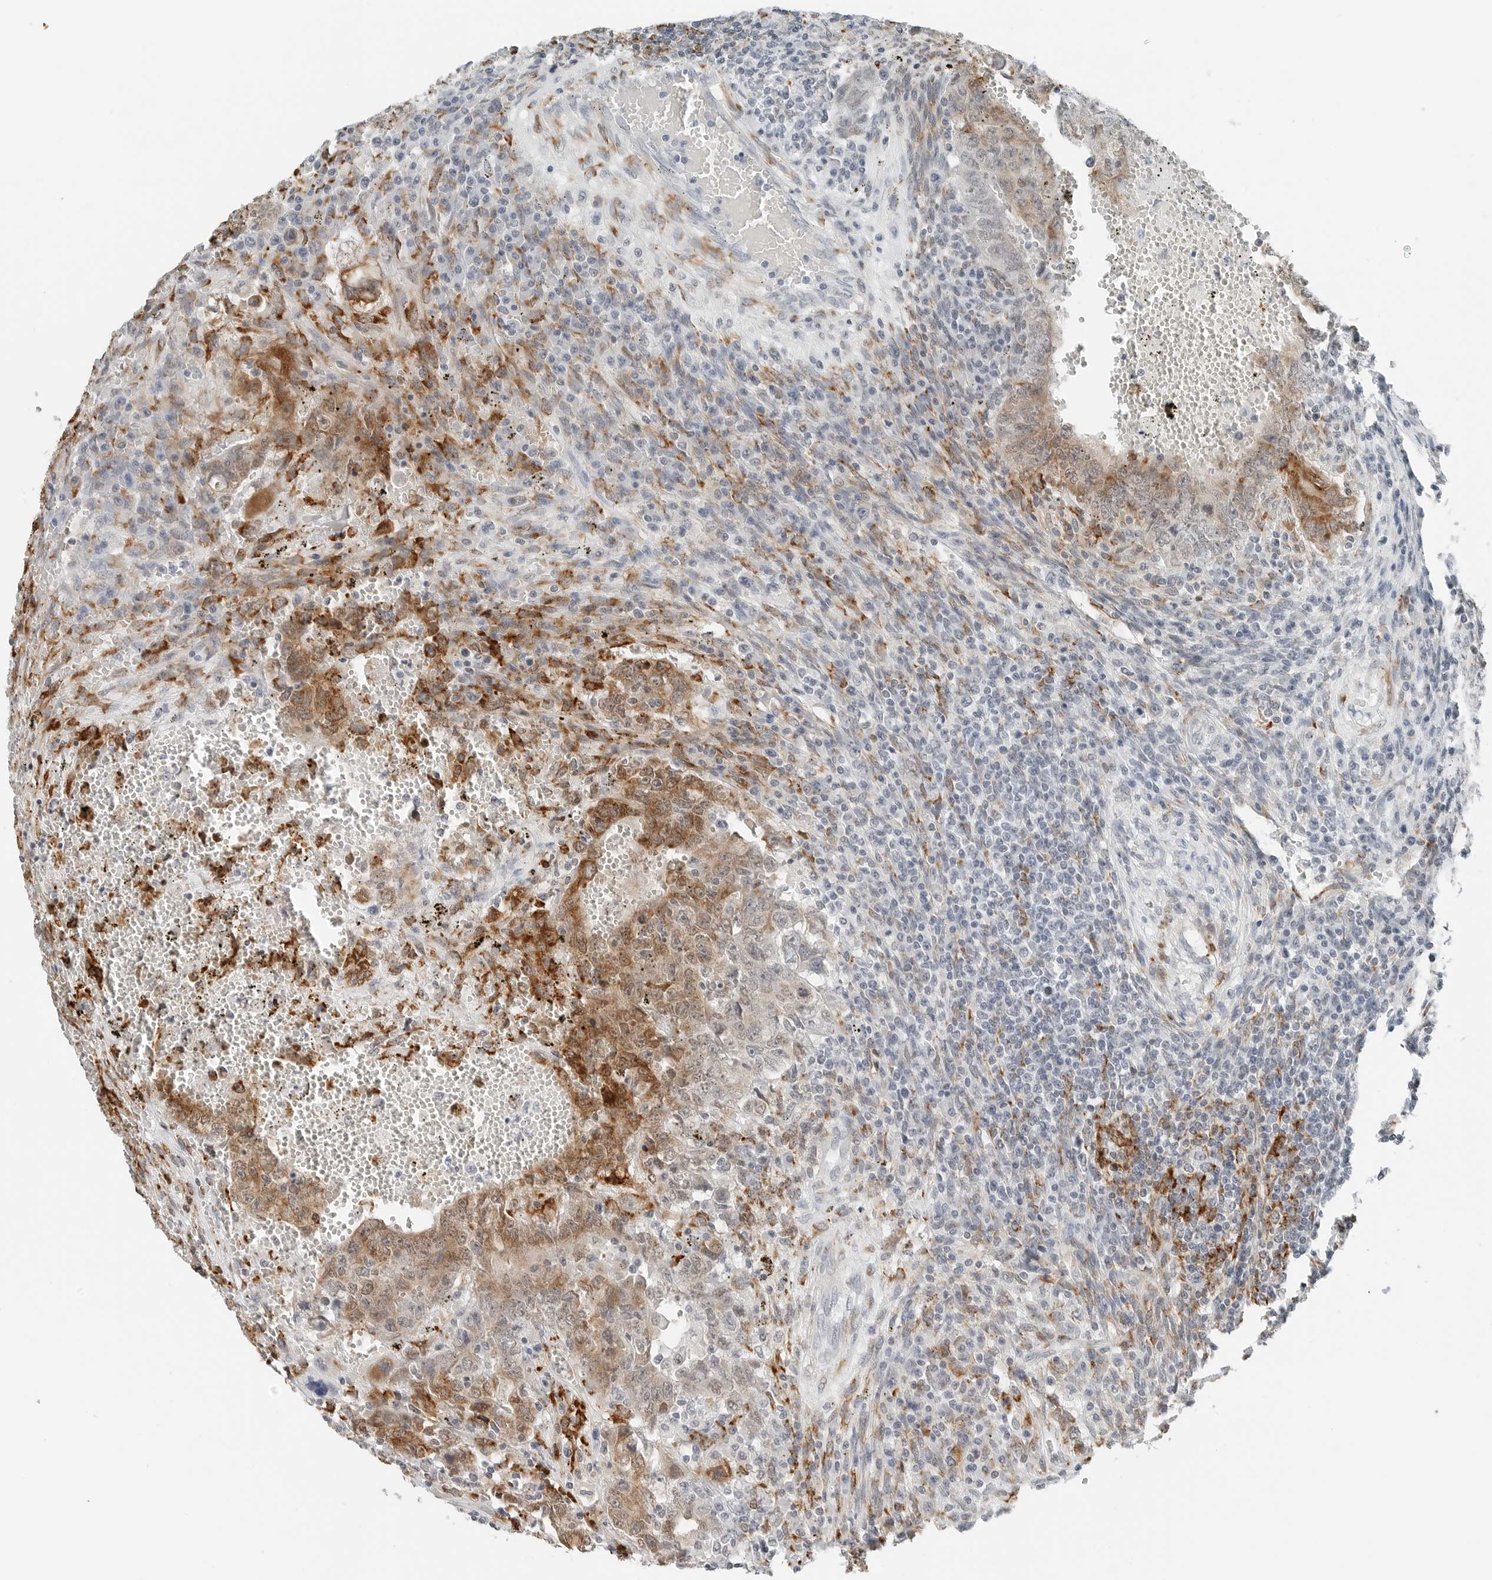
{"staining": {"intensity": "moderate", "quantity": ">75%", "location": "cytoplasmic/membranous"}, "tissue": "testis cancer", "cell_type": "Tumor cells", "image_type": "cancer", "snomed": [{"axis": "morphology", "description": "Carcinoma, Embryonal, NOS"}, {"axis": "topography", "description": "Testis"}], "caption": "This is an image of immunohistochemistry (IHC) staining of embryonal carcinoma (testis), which shows moderate expression in the cytoplasmic/membranous of tumor cells.", "gene": "P4HA2", "patient": {"sex": "male", "age": 26}}